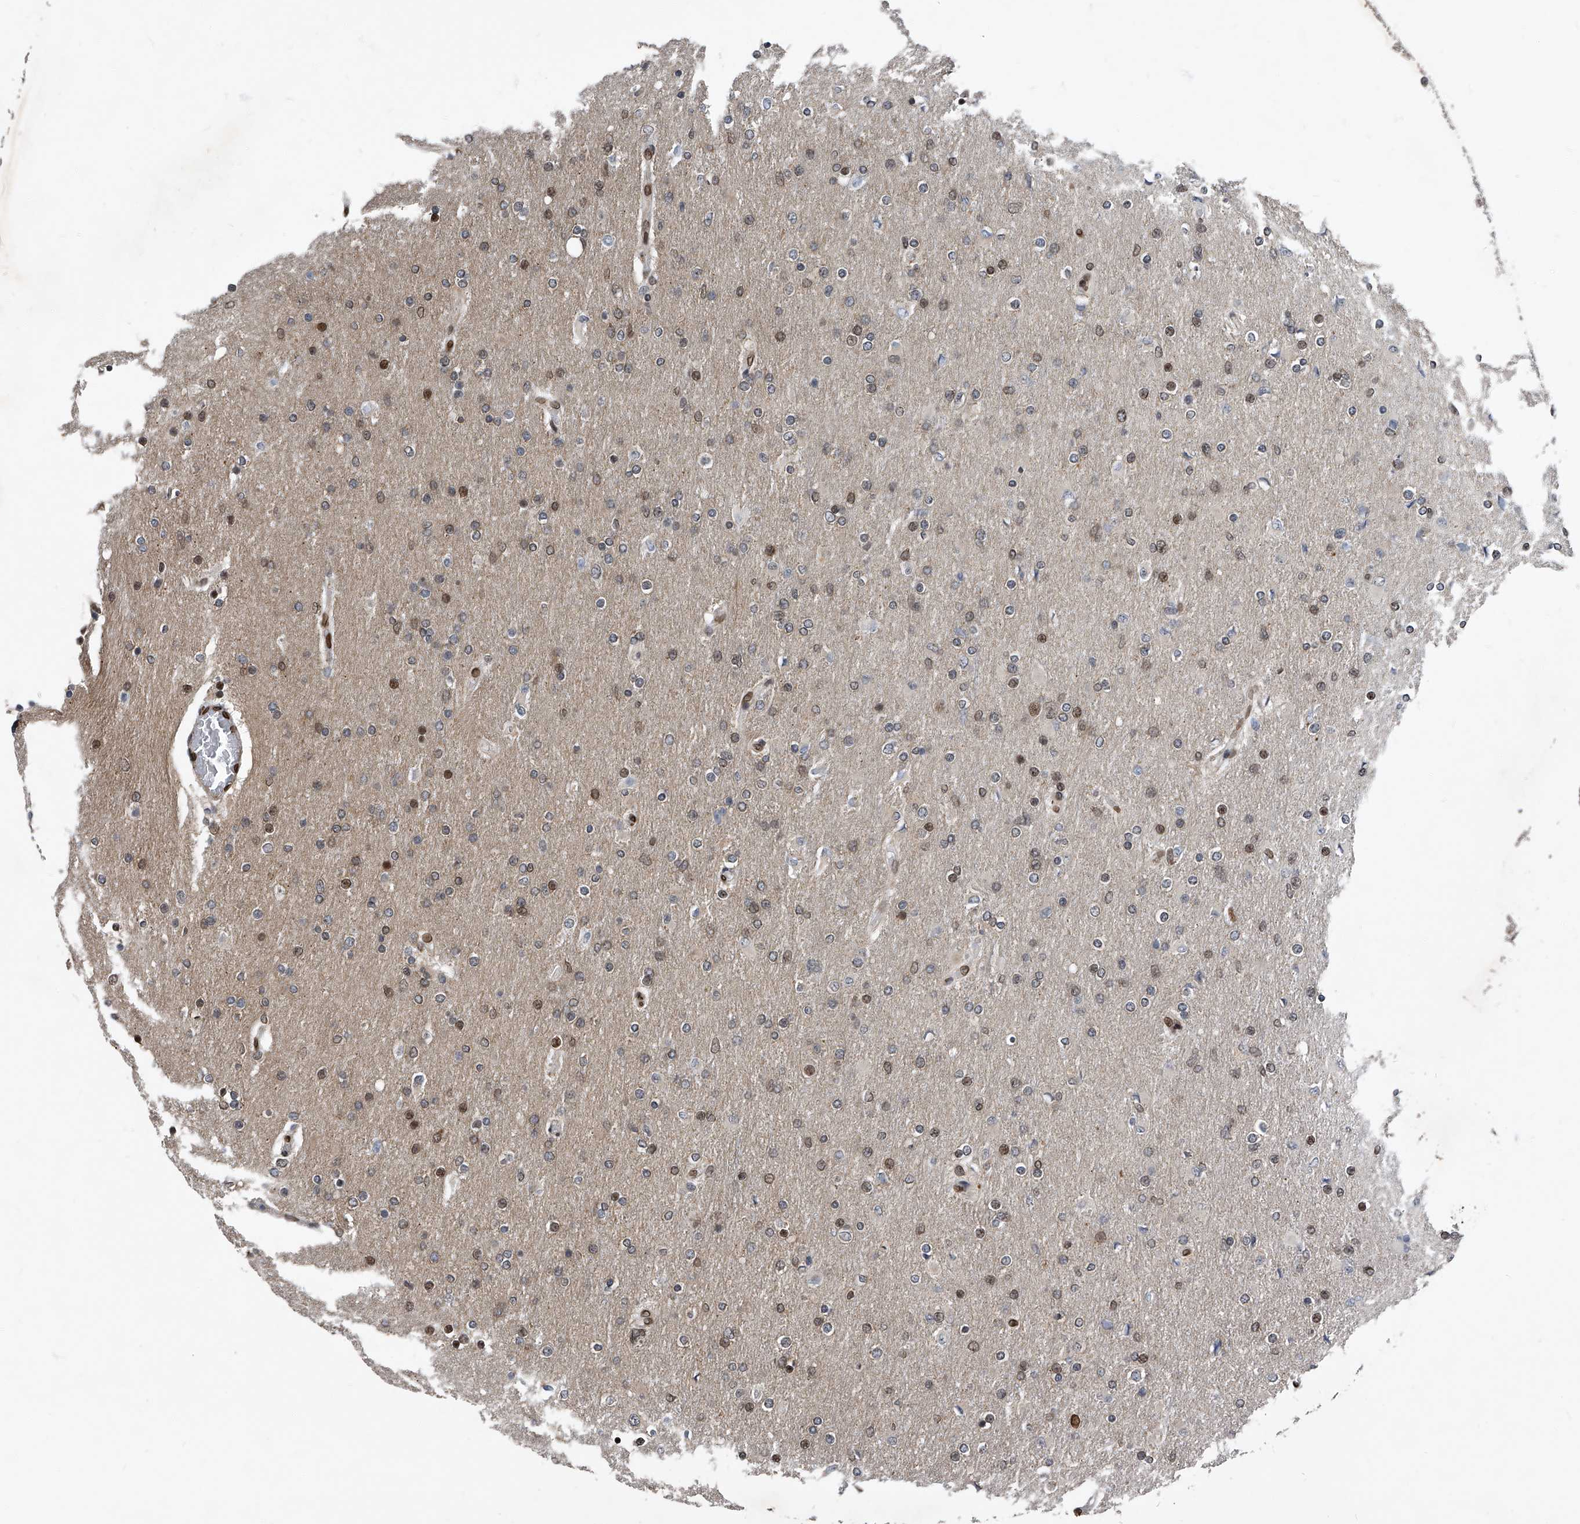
{"staining": {"intensity": "moderate", "quantity": "25%-75%", "location": "cytoplasmic/membranous,nuclear"}, "tissue": "glioma", "cell_type": "Tumor cells", "image_type": "cancer", "snomed": [{"axis": "morphology", "description": "Glioma, malignant, High grade"}, {"axis": "topography", "description": "Cerebral cortex"}], "caption": "This is a micrograph of immunohistochemistry (IHC) staining of high-grade glioma (malignant), which shows moderate staining in the cytoplasmic/membranous and nuclear of tumor cells.", "gene": "PHF20", "patient": {"sex": "female", "age": 36}}